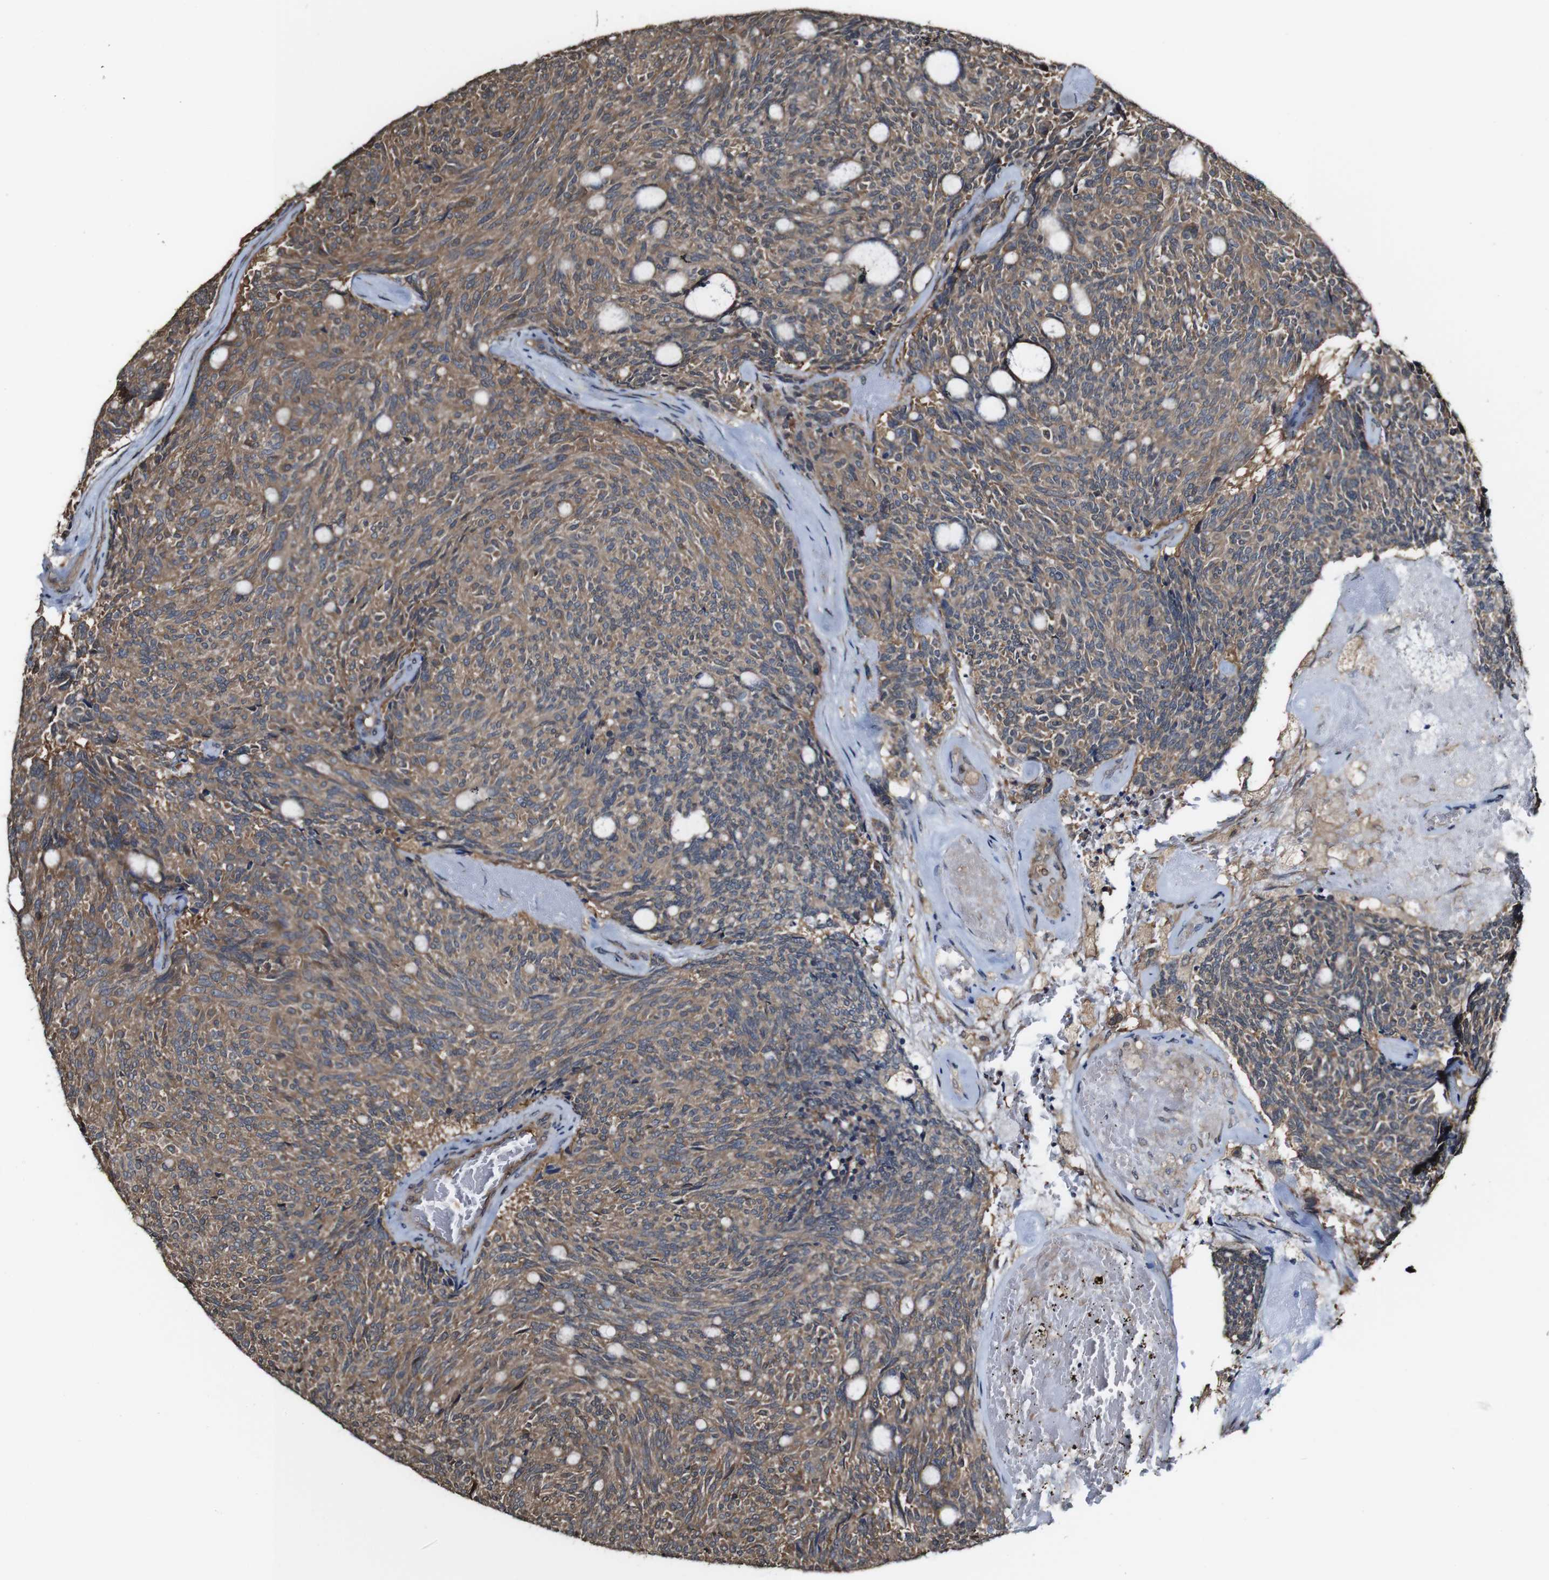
{"staining": {"intensity": "moderate", "quantity": ">75%", "location": "cytoplasmic/membranous"}, "tissue": "carcinoid", "cell_type": "Tumor cells", "image_type": "cancer", "snomed": [{"axis": "morphology", "description": "Carcinoid, malignant, NOS"}, {"axis": "topography", "description": "Pancreas"}], "caption": "This photomicrograph reveals immunohistochemistry staining of human carcinoid (malignant), with medium moderate cytoplasmic/membranous positivity in approximately >75% of tumor cells.", "gene": "PTPRR", "patient": {"sex": "female", "age": 54}}